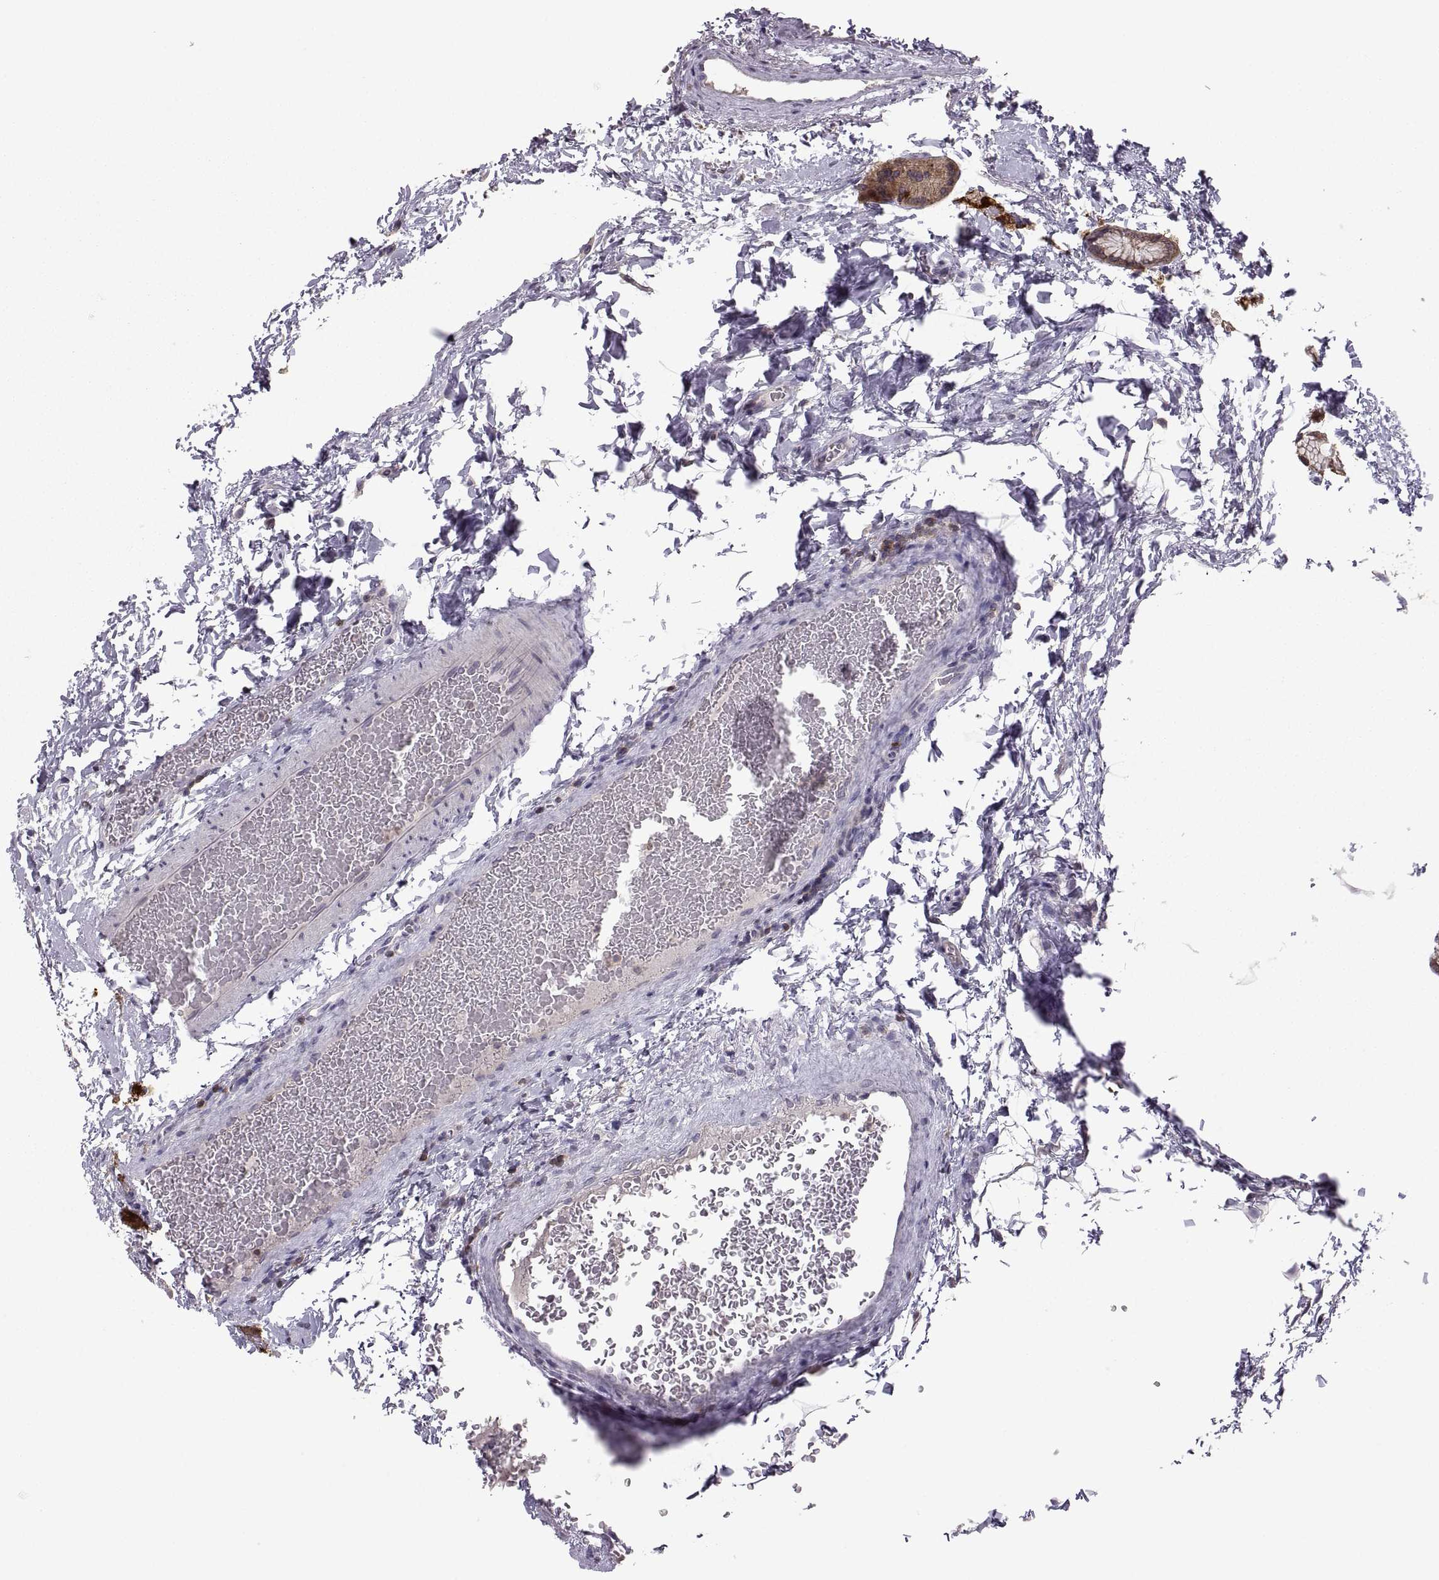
{"staining": {"intensity": "strong", "quantity": "25%-75%", "location": "cytoplasmic/membranous"}, "tissue": "stomach", "cell_type": "Glandular cells", "image_type": "normal", "snomed": [{"axis": "morphology", "description": "Normal tissue, NOS"}, {"axis": "morphology", "description": "Adenocarcinoma, NOS"}, {"axis": "morphology", "description": "Adenocarcinoma, High grade"}, {"axis": "topography", "description": "Stomach, upper"}, {"axis": "topography", "description": "Stomach"}], "caption": "Brown immunohistochemical staining in unremarkable human stomach reveals strong cytoplasmic/membranous positivity in about 25%-75% of glandular cells. The protein is shown in brown color, while the nuclei are stained blue.", "gene": "EZR", "patient": {"sex": "female", "age": 65}}